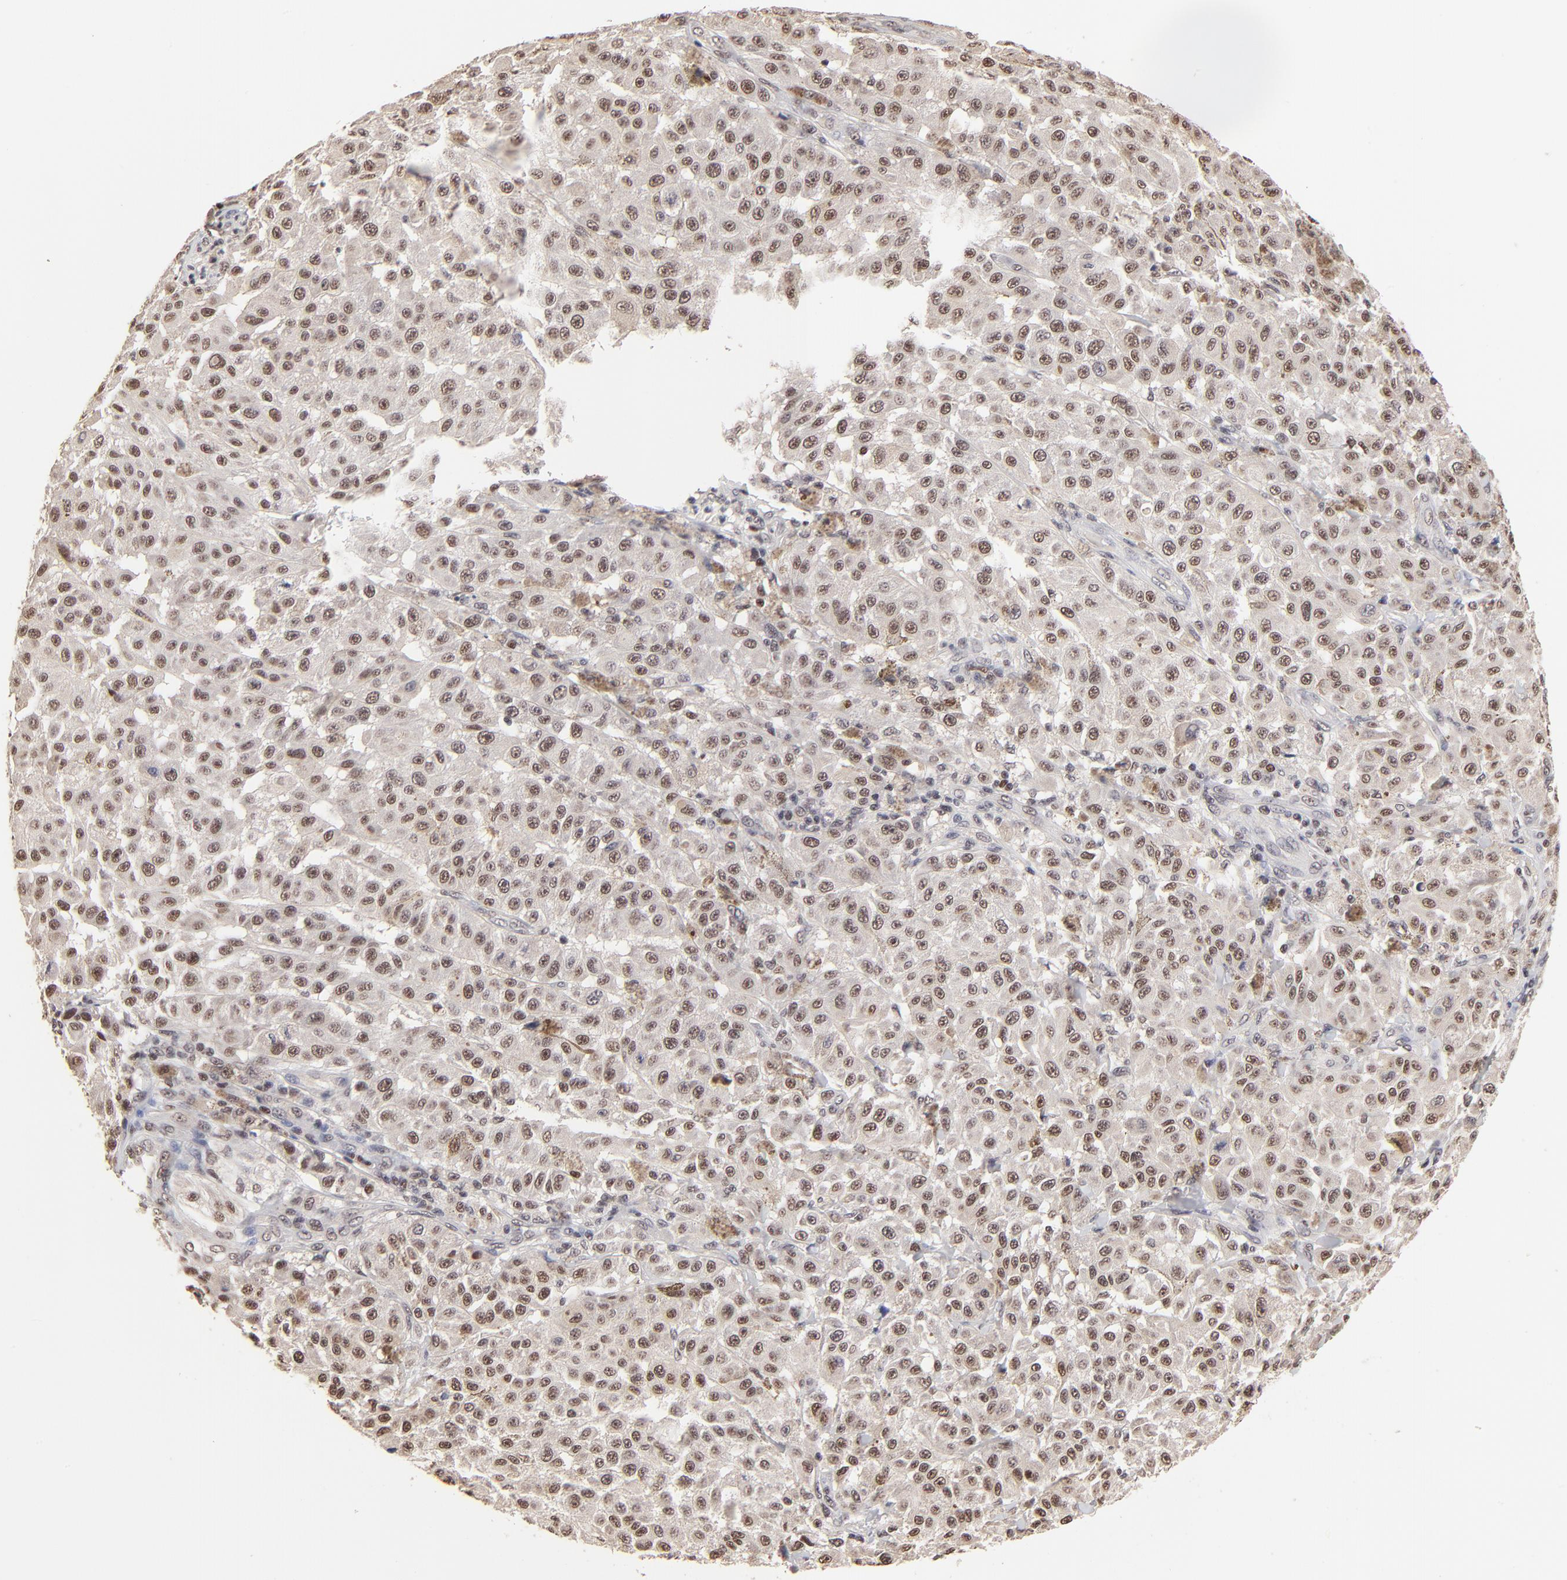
{"staining": {"intensity": "moderate", "quantity": ">75%", "location": "cytoplasmic/membranous,nuclear"}, "tissue": "melanoma", "cell_type": "Tumor cells", "image_type": "cancer", "snomed": [{"axis": "morphology", "description": "Malignant melanoma, NOS"}, {"axis": "topography", "description": "Skin"}], "caption": "Immunohistochemistry micrograph of human malignant melanoma stained for a protein (brown), which shows medium levels of moderate cytoplasmic/membranous and nuclear positivity in about >75% of tumor cells.", "gene": "DSN1", "patient": {"sex": "female", "age": 64}}